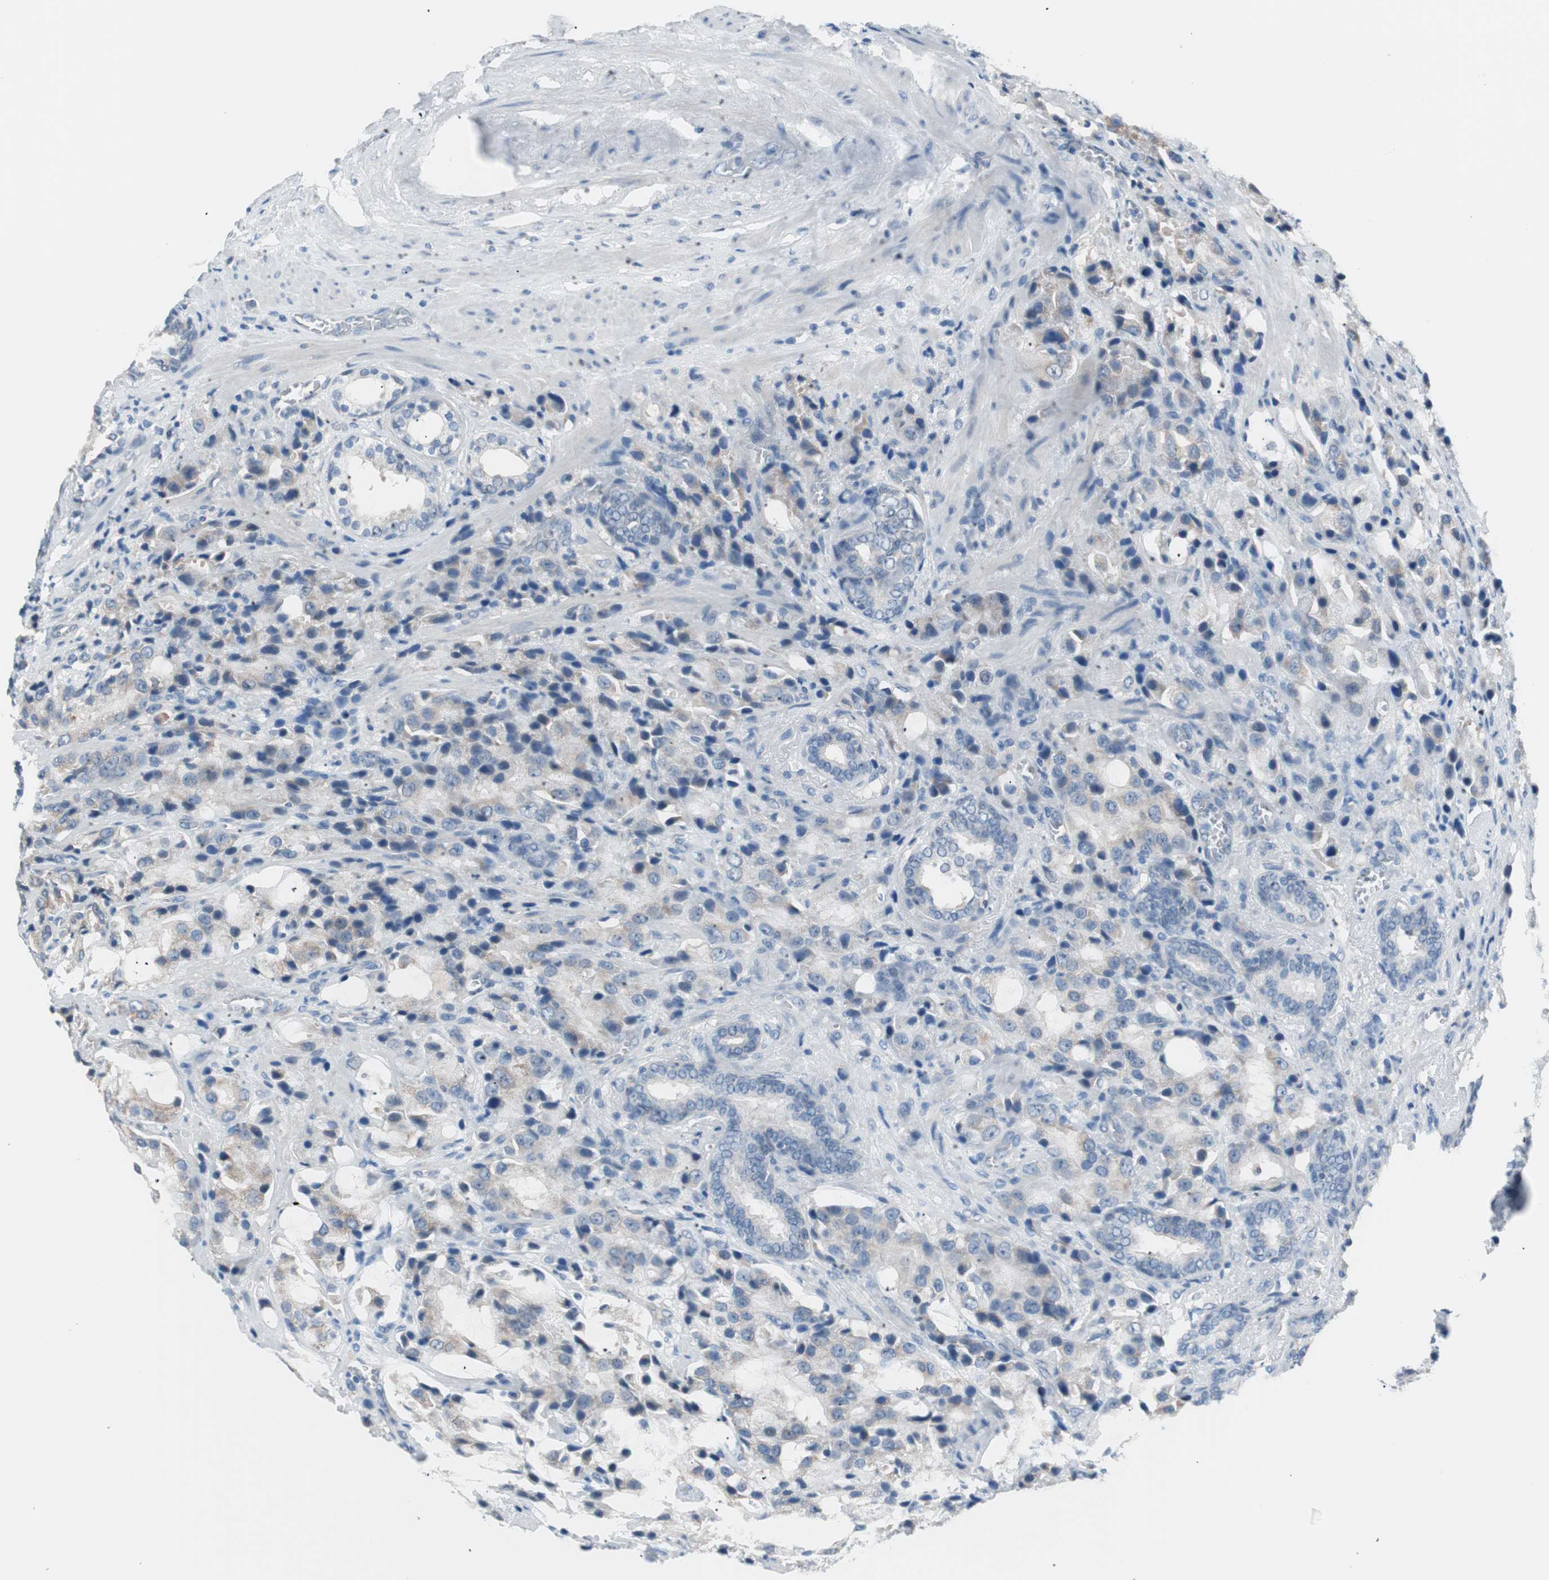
{"staining": {"intensity": "negative", "quantity": "none", "location": "none"}, "tissue": "prostate cancer", "cell_type": "Tumor cells", "image_type": "cancer", "snomed": [{"axis": "morphology", "description": "Adenocarcinoma, High grade"}, {"axis": "topography", "description": "Prostate"}], "caption": "Protein analysis of prostate high-grade adenocarcinoma exhibits no significant expression in tumor cells. (DAB (3,3'-diaminobenzidine) immunohistochemistry (IHC) visualized using brightfield microscopy, high magnification).", "gene": "VIL1", "patient": {"sex": "male", "age": 70}}